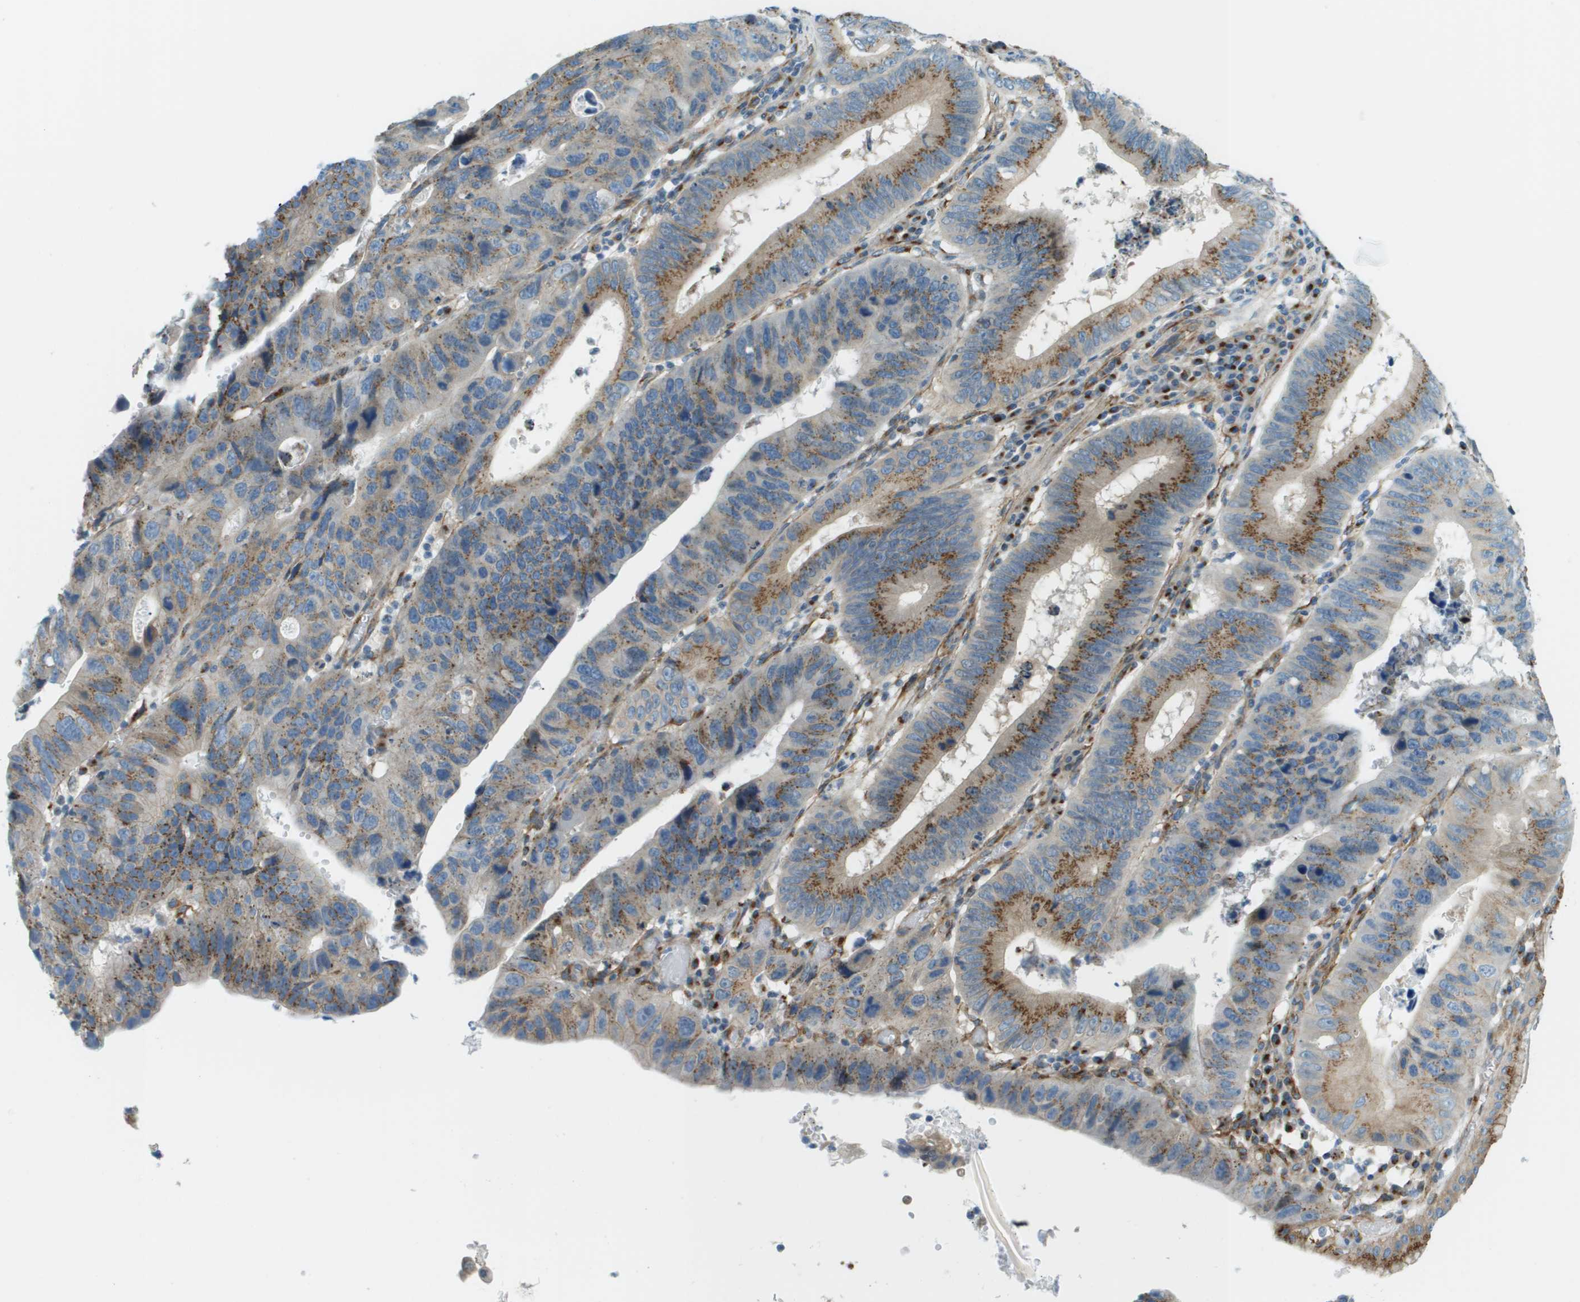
{"staining": {"intensity": "strong", "quantity": ">75%", "location": "cytoplasmic/membranous"}, "tissue": "stomach cancer", "cell_type": "Tumor cells", "image_type": "cancer", "snomed": [{"axis": "morphology", "description": "Adenocarcinoma, NOS"}, {"axis": "topography", "description": "Stomach"}], "caption": "A histopathology image of human stomach adenocarcinoma stained for a protein exhibits strong cytoplasmic/membranous brown staining in tumor cells. (Stains: DAB in brown, nuclei in blue, Microscopy: brightfield microscopy at high magnification).", "gene": "ACBD3", "patient": {"sex": "male", "age": 59}}